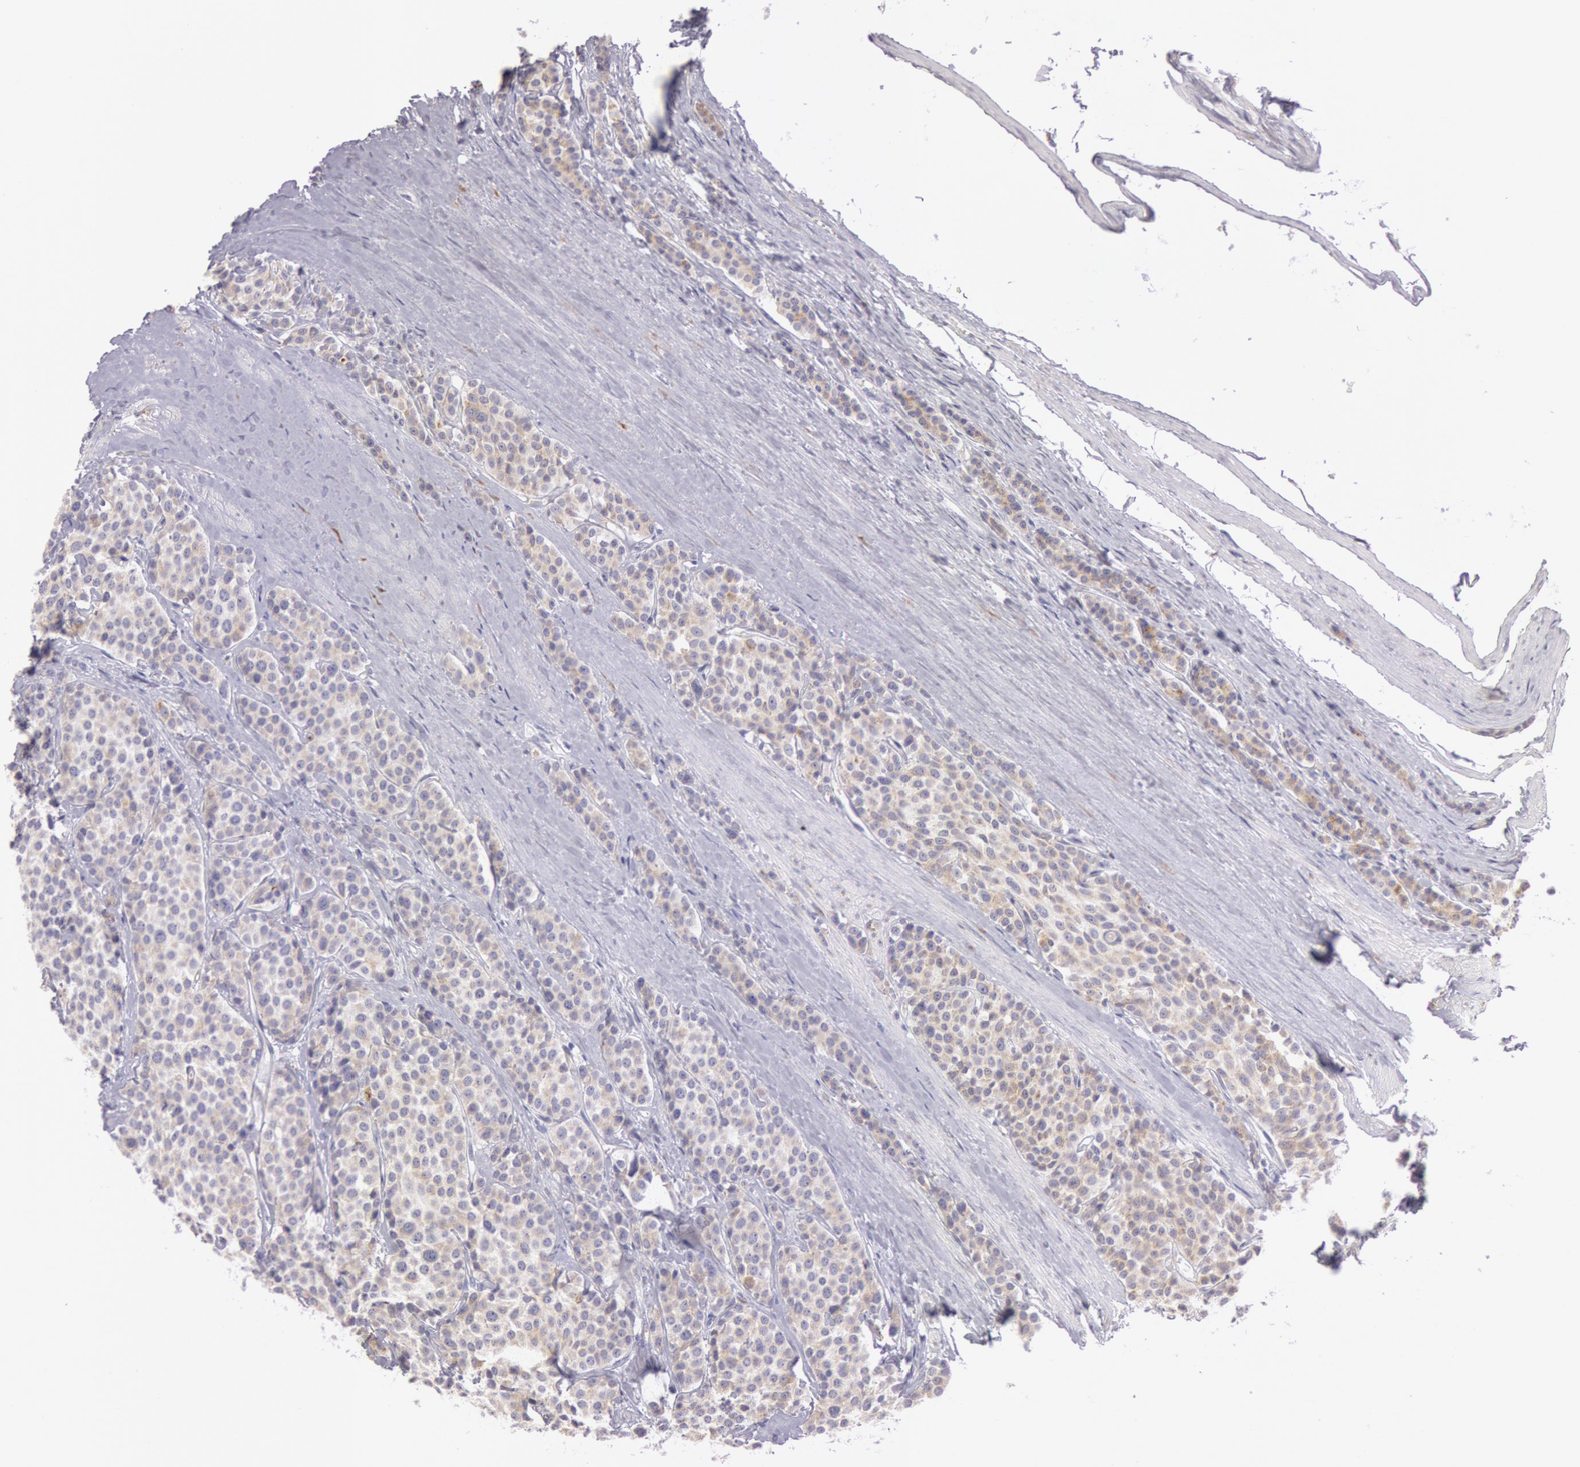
{"staining": {"intensity": "weak", "quantity": ">75%", "location": "cytoplasmic/membranous"}, "tissue": "carcinoid", "cell_type": "Tumor cells", "image_type": "cancer", "snomed": [{"axis": "morphology", "description": "Carcinoid, malignant, NOS"}, {"axis": "topography", "description": "Small intestine"}], "caption": "Carcinoid stained with a protein marker demonstrates weak staining in tumor cells.", "gene": "CIDEB", "patient": {"sex": "male", "age": 60}}